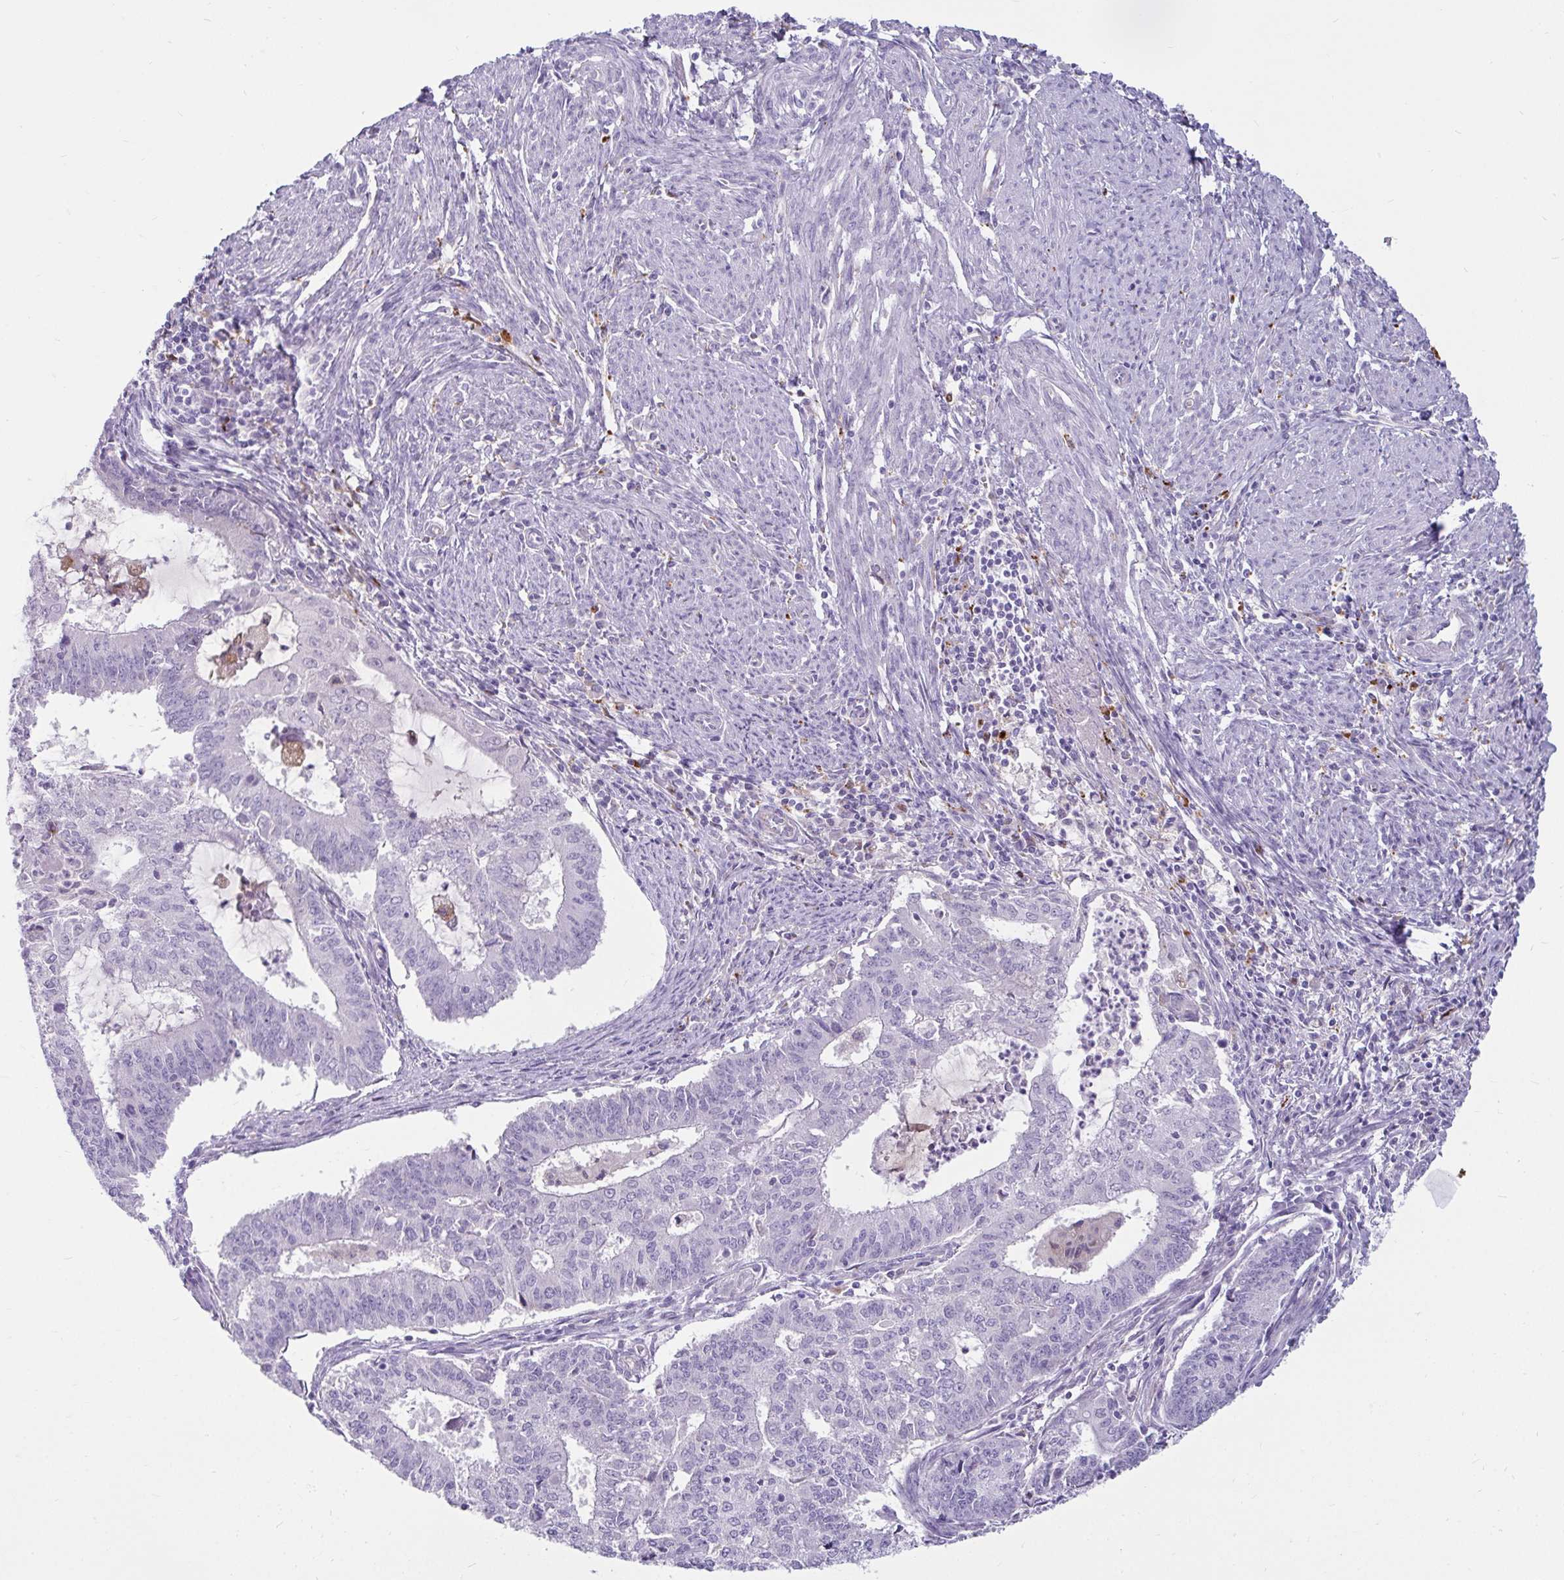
{"staining": {"intensity": "negative", "quantity": "none", "location": "none"}, "tissue": "endometrial cancer", "cell_type": "Tumor cells", "image_type": "cancer", "snomed": [{"axis": "morphology", "description": "Adenocarcinoma, NOS"}, {"axis": "topography", "description": "Endometrium"}], "caption": "The immunohistochemistry (IHC) image has no significant expression in tumor cells of endometrial adenocarcinoma tissue. (Immunohistochemistry (ihc), brightfield microscopy, high magnification).", "gene": "CTSZ", "patient": {"sex": "female", "age": 61}}